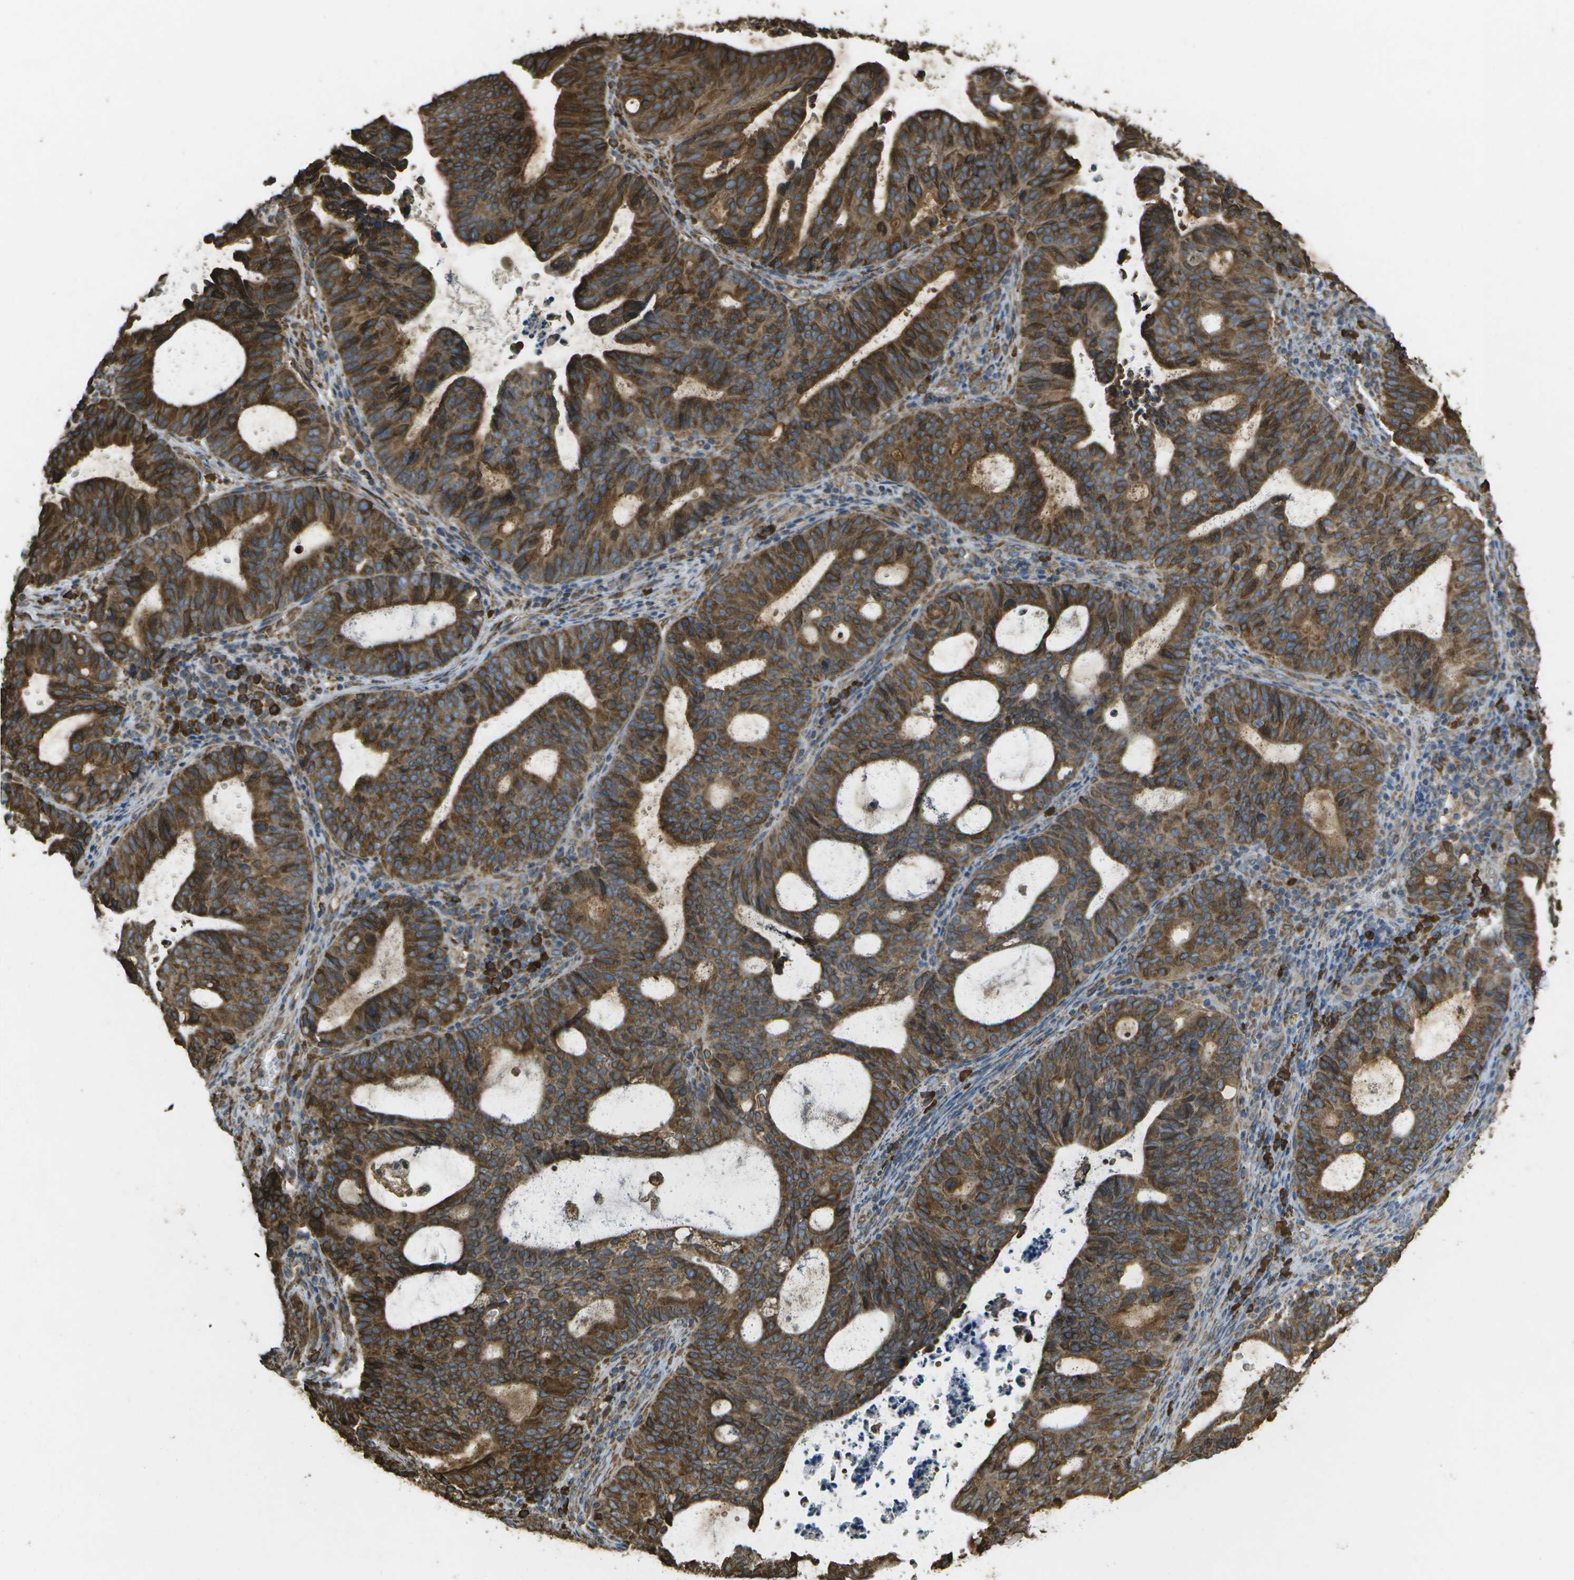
{"staining": {"intensity": "strong", "quantity": ">75%", "location": "cytoplasmic/membranous"}, "tissue": "endometrial cancer", "cell_type": "Tumor cells", "image_type": "cancer", "snomed": [{"axis": "morphology", "description": "Adenocarcinoma, NOS"}, {"axis": "topography", "description": "Uterus"}], "caption": "Immunohistochemistry (IHC) histopathology image of endometrial cancer (adenocarcinoma) stained for a protein (brown), which reveals high levels of strong cytoplasmic/membranous staining in about >75% of tumor cells.", "gene": "PDIA4", "patient": {"sex": "female", "age": 83}}